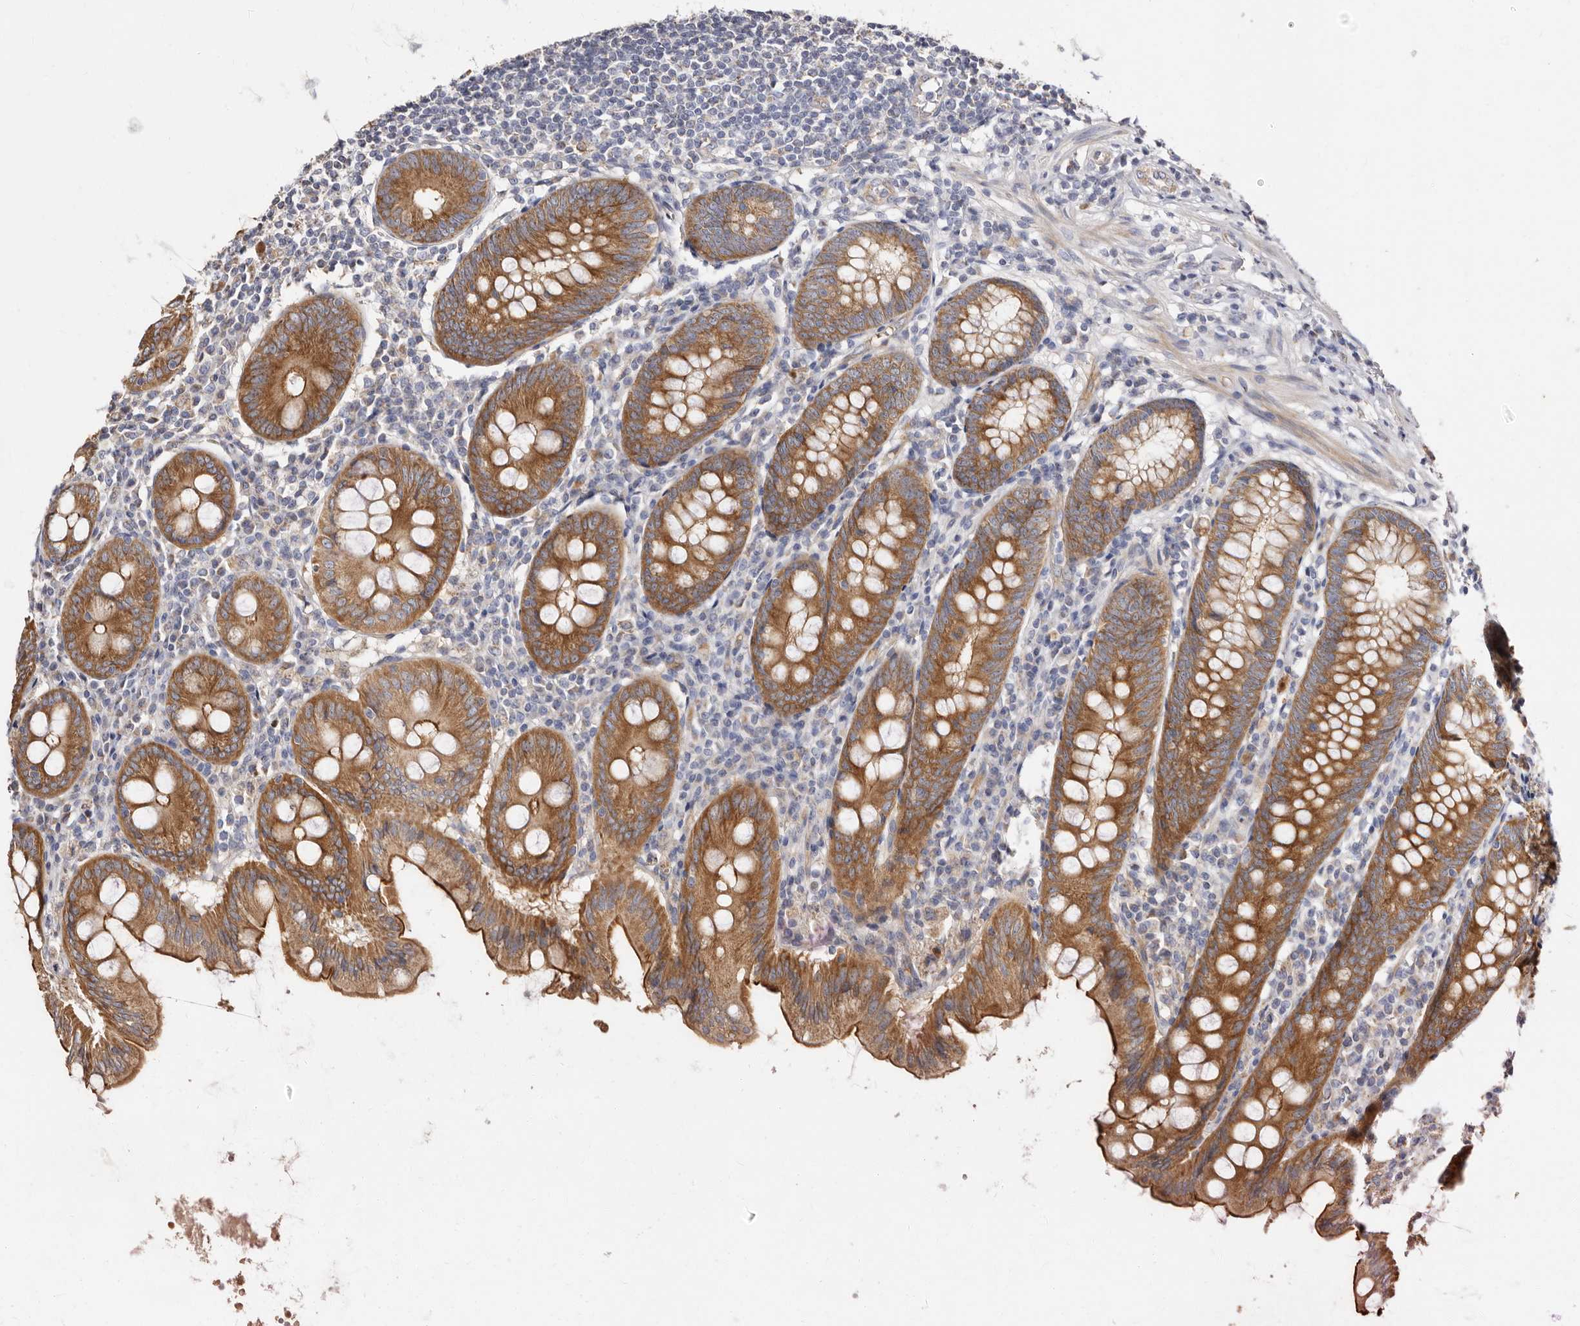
{"staining": {"intensity": "strong", "quantity": ">75%", "location": "cytoplasmic/membranous"}, "tissue": "appendix", "cell_type": "Glandular cells", "image_type": "normal", "snomed": [{"axis": "morphology", "description": "Normal tissue, NOS"}, {"axis": "topography", "description": "Appendix"}], "caption": "Appendix stained with DAB IHC reveals high levels of strong cytoplasmic/membranous expression in about >75% of glandular cells. The protein is shown in brown color, while the nuclei are stained blue.", "gene": "BAIAP2L1", "patient": {"sex": "female", "age": 54}}